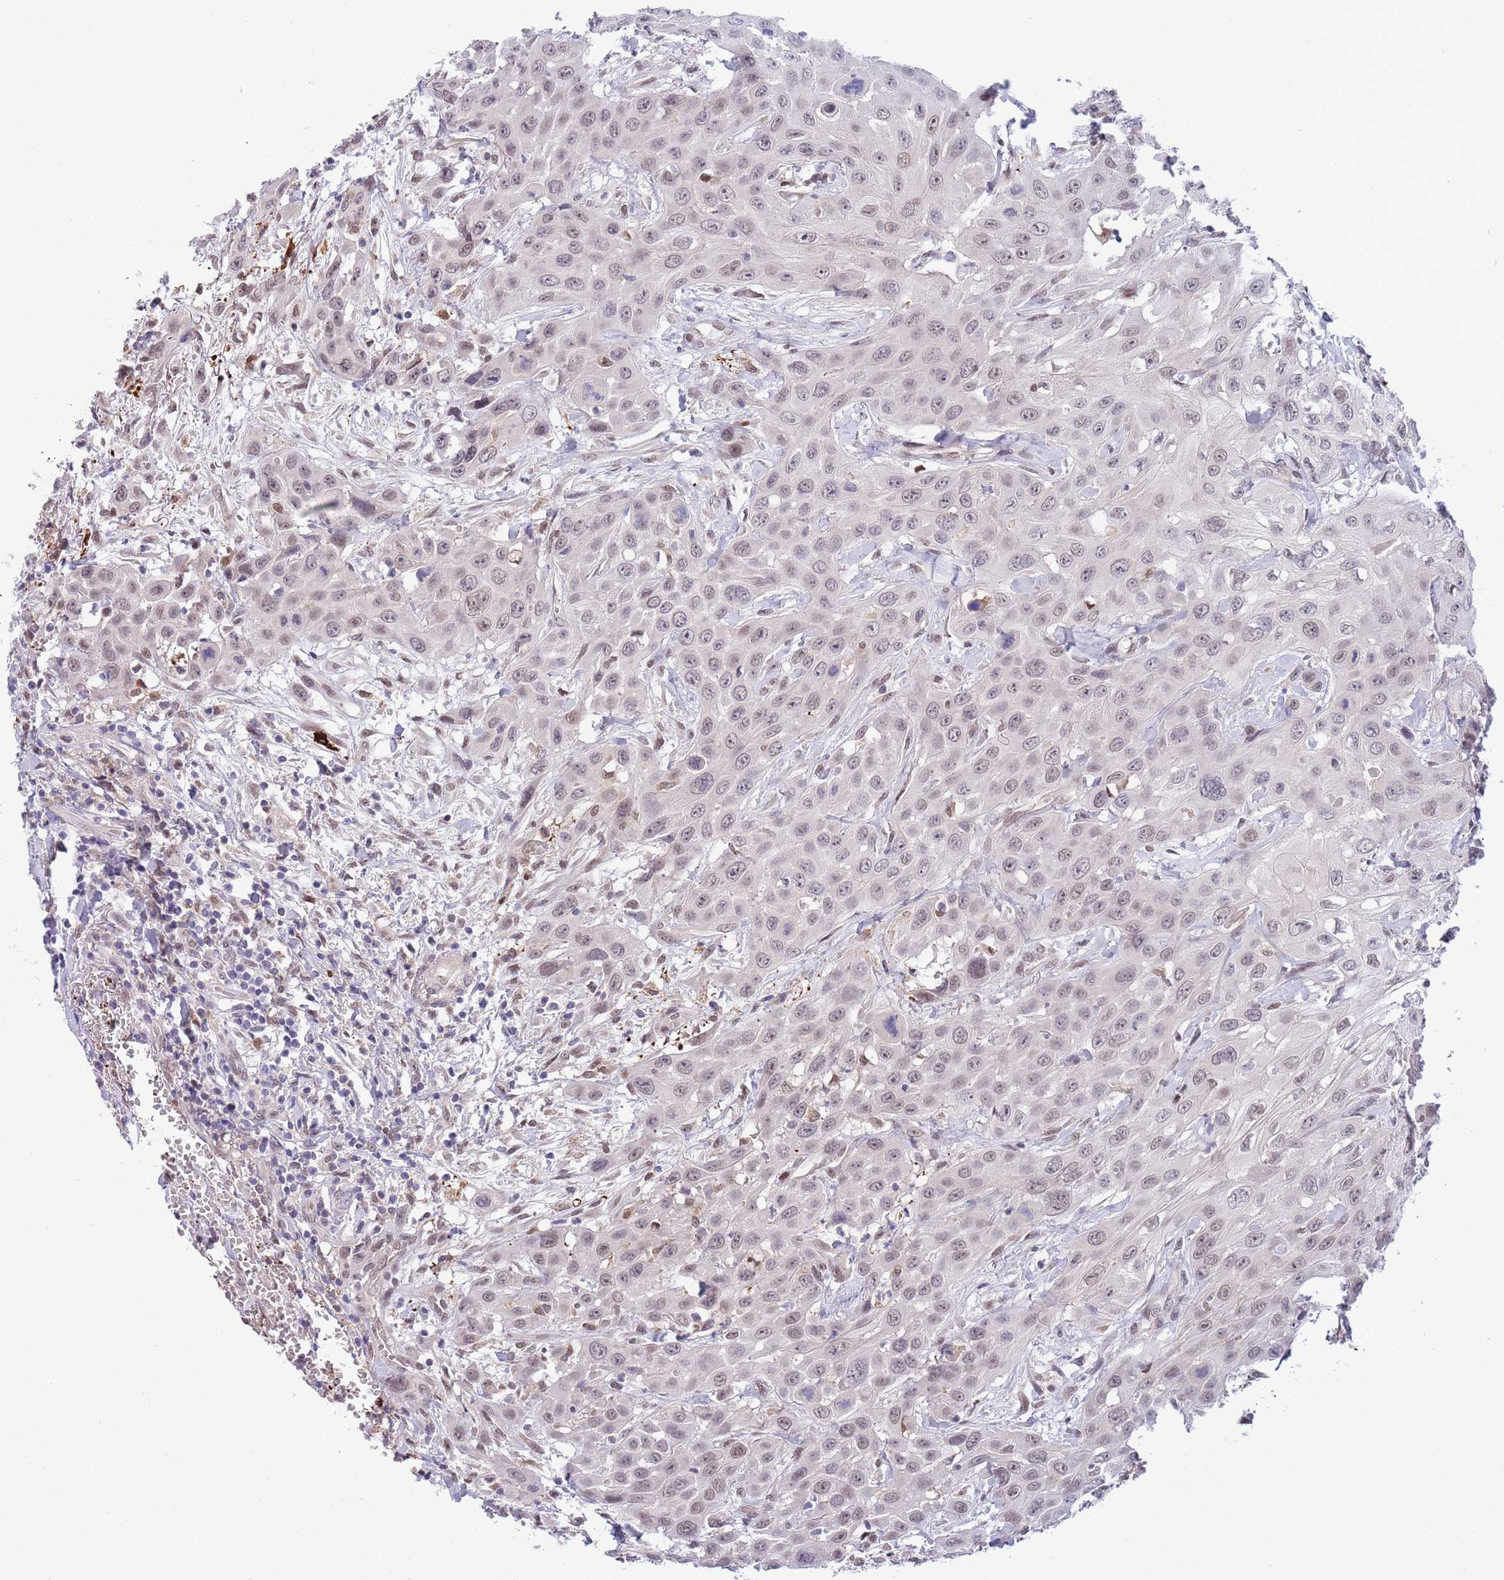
{"staining": {"intensity": "weak", "quantity": ">75%", "location": "nuclear"}, "tissue": "head and neck cancer", "cell_type": "Tumor cells", "image_type": "cancer", "snomed": [{"axis": "morphology", "description": "Squamous cell carcinoma, NOS"}, {"axis": "topography", "description": "Head-Neck"}], "caption": "Human head and neck cancer stained for a protein (brown) exhibits weak nuclear positive positivity in approximately >75% of tumor cells.", "gene": "NLRP6", "patient": {"sex": "male", "age": 81}}